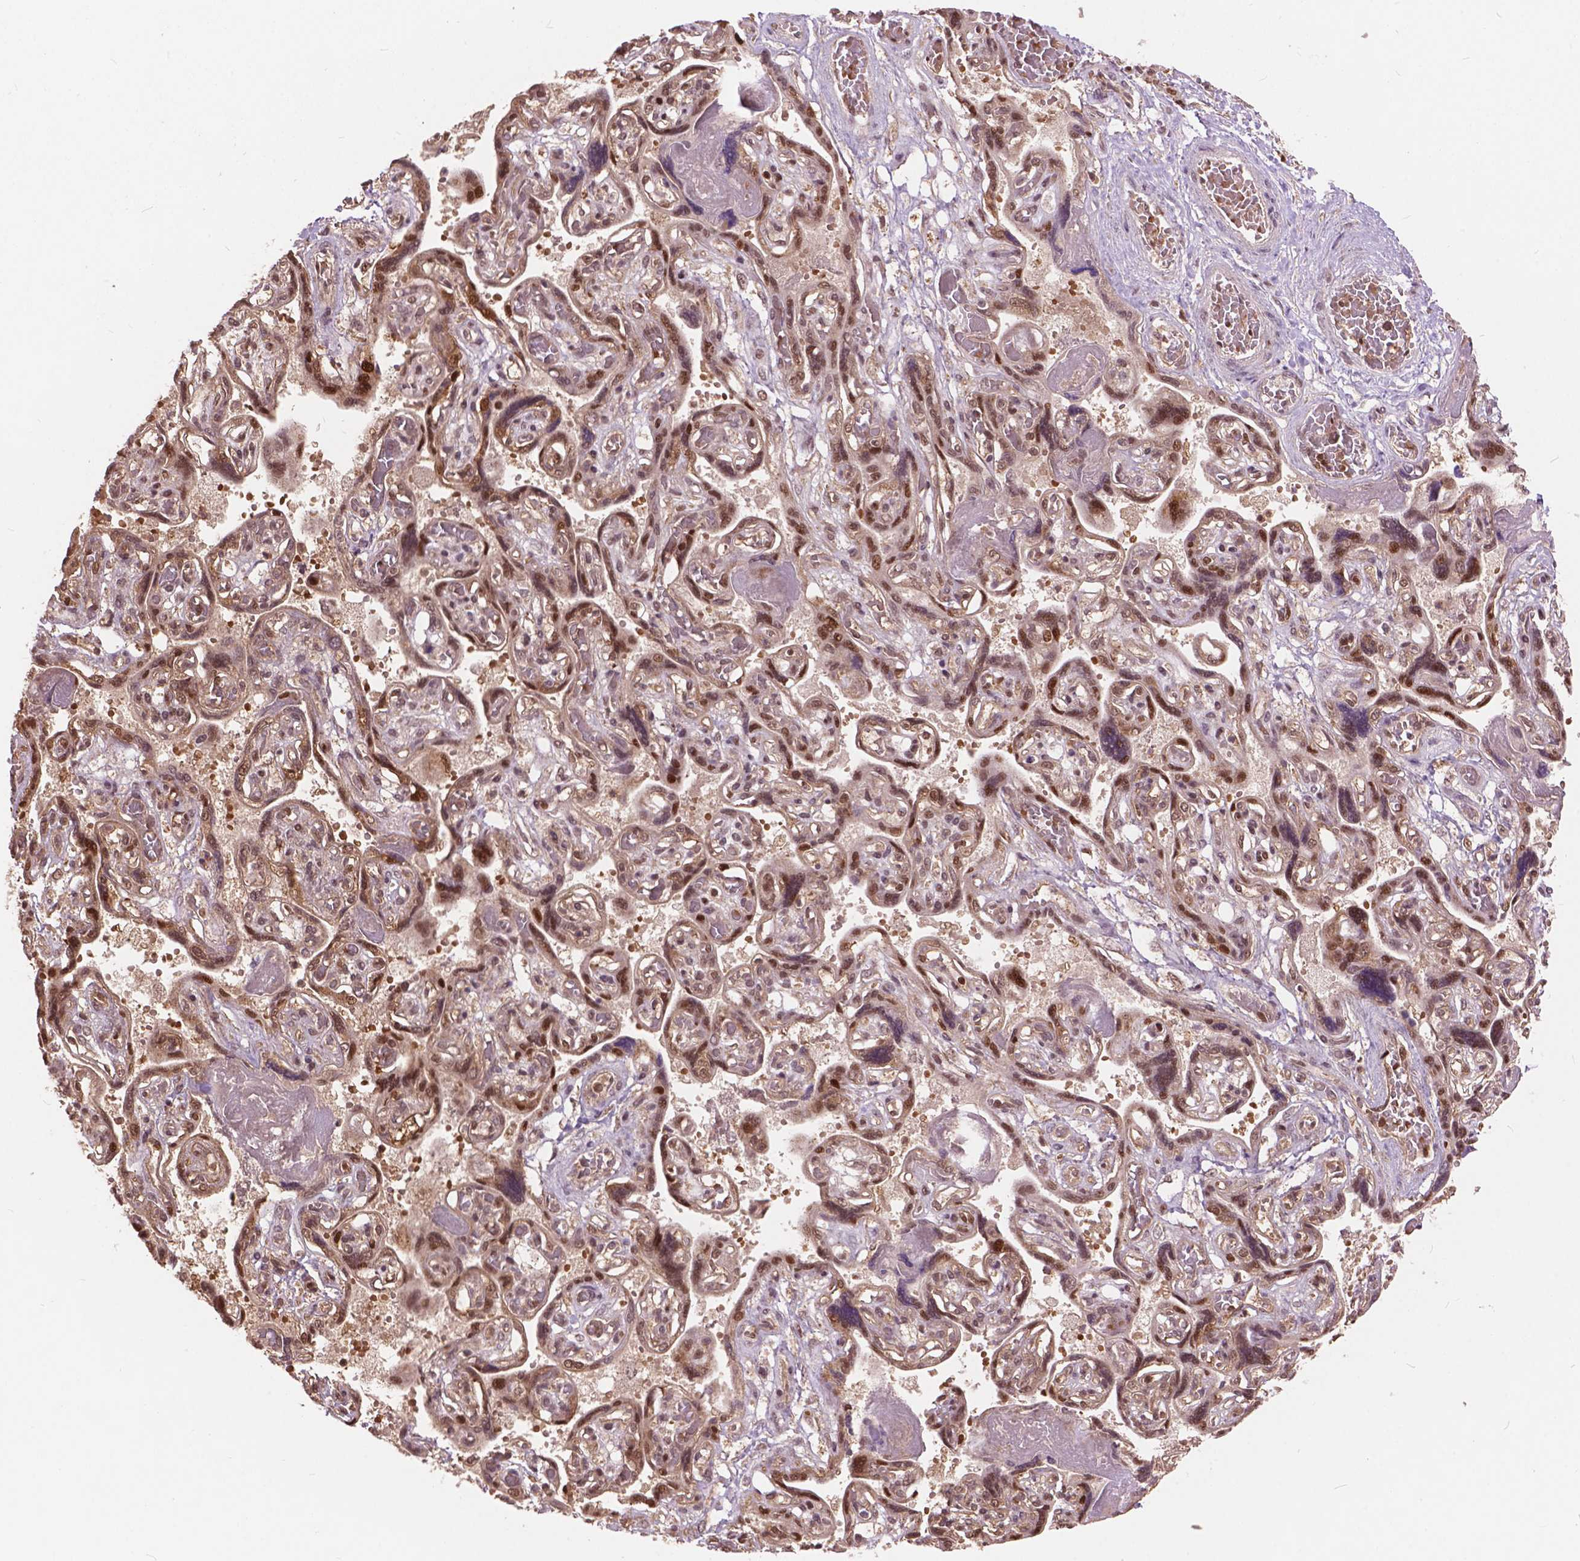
{"staining": {"intensity": "strong", "quantity": ">75%", "location": "nuclear"}, "tissue": "placenta", "cell_type": "Decidual cells", "image_type": "normal", "snomed": [{"axis": "morphology", "description": "Normal tissue, NOS"}, {"axis": "topography", "description": "Placenta"}], "caption": "The histopathology image reveals staining of normal placenta, revealing strong nuclear protein staining (brown color) within decidual cells. The staining is performed using DAB brown chromogen to label protein expression. The nuclei are counter-stained blue using hematoxylin.", "gene": "ANP32A", "patient": {"sex": "female", "age": 32}}